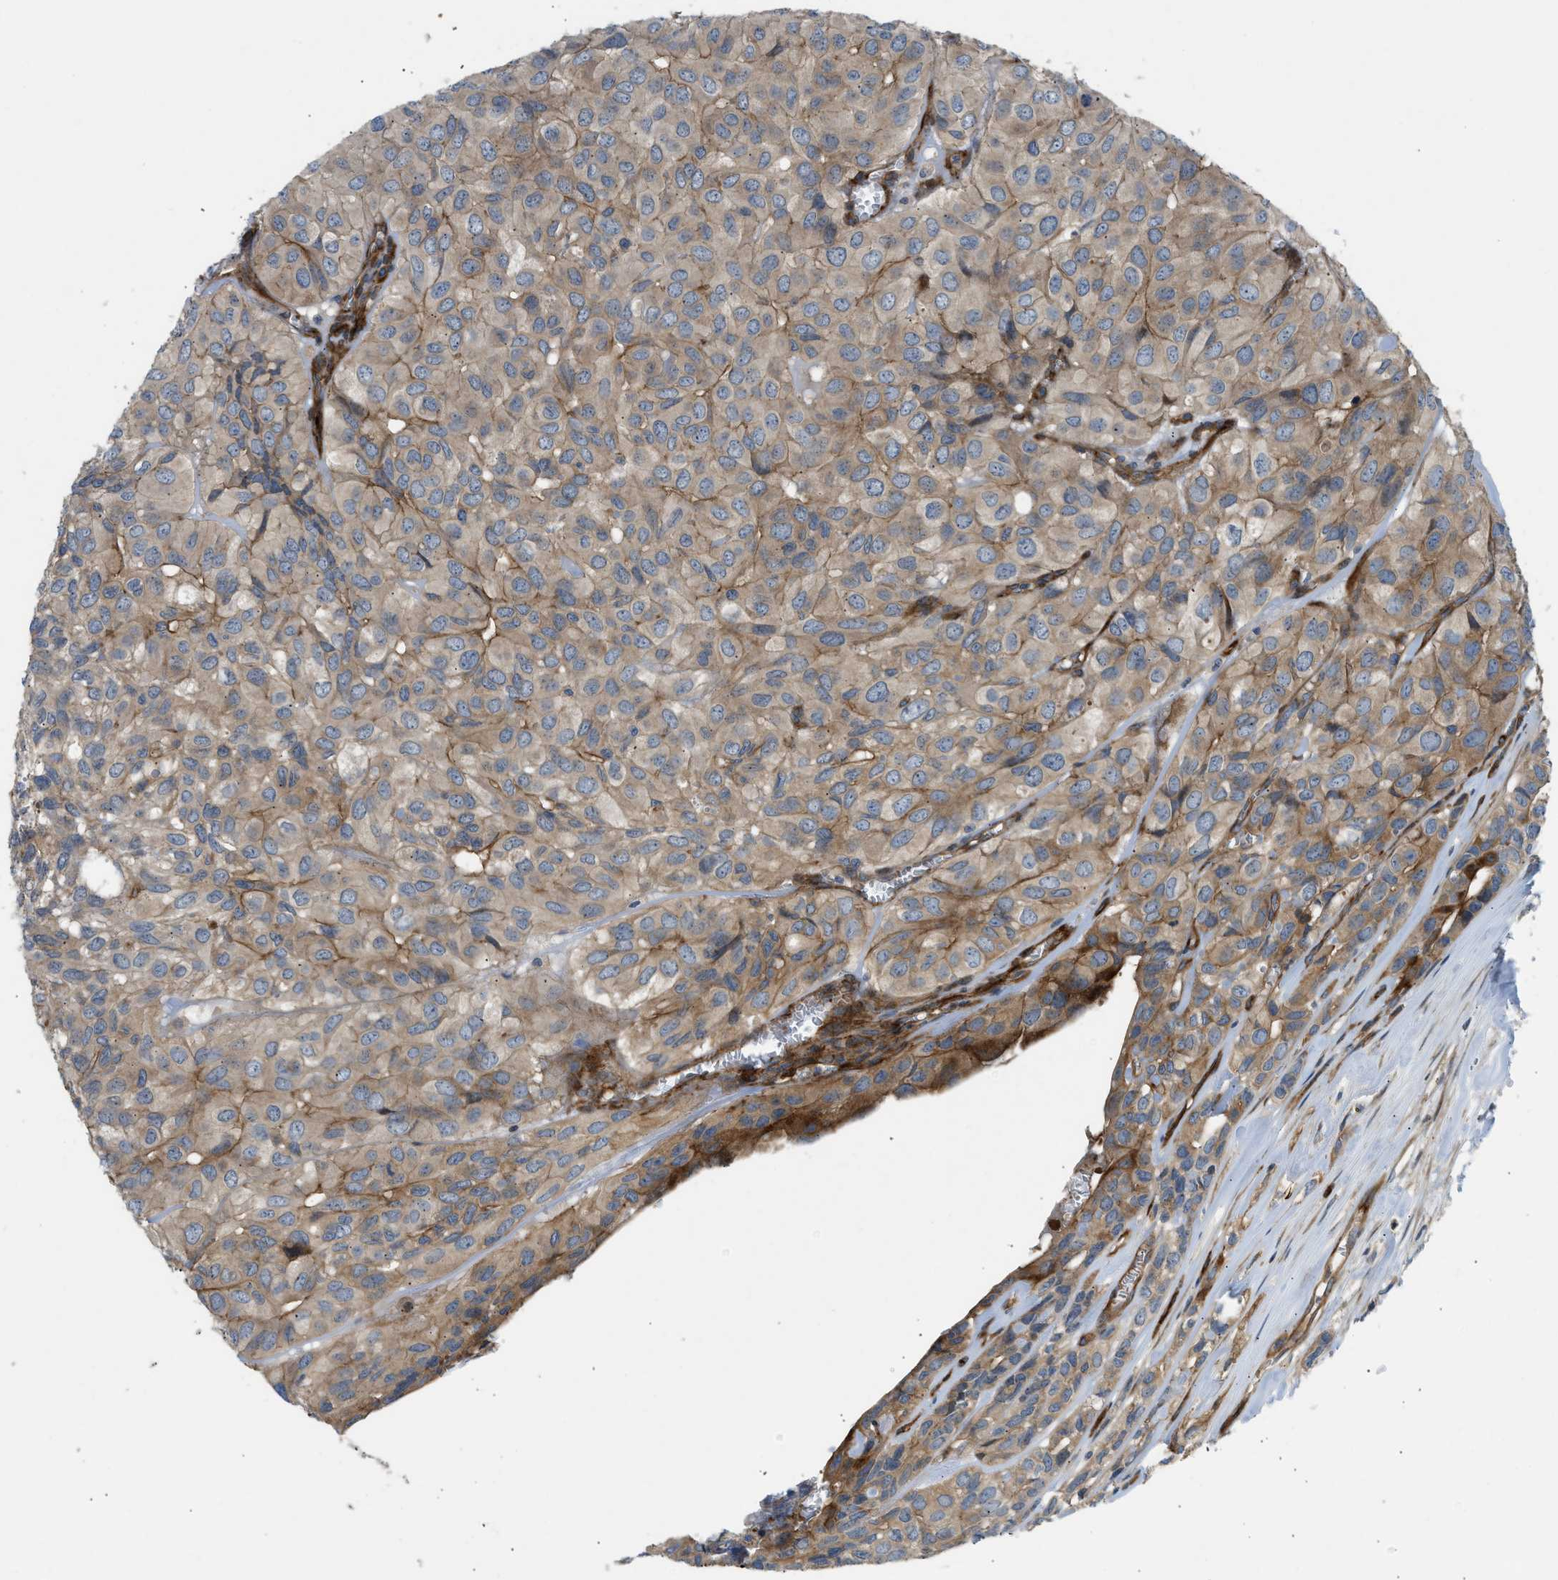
{"staining": {"intensity": "moderate", "quantity": ">75%", "location": "cytoplasmic/membranous"}, "tissue": "head and neck cancer", "cell_type": "Tumor cells", "image_type": "cancer", "snomed": [{"axis": "morphology", "description": "Adenocarcinoma, NOS"}, {"axis": "topography", "description": "Salivary gland, NOS"}, {"axis": "topography", "description": "Head-Neck"}], "caption": "Adenocarcinoma (head and neck) stained with a protein marker shows moderate staining in tumor cells.", "gene": "NYNRIN", "patient": {"sex": "female", "age": 76}}